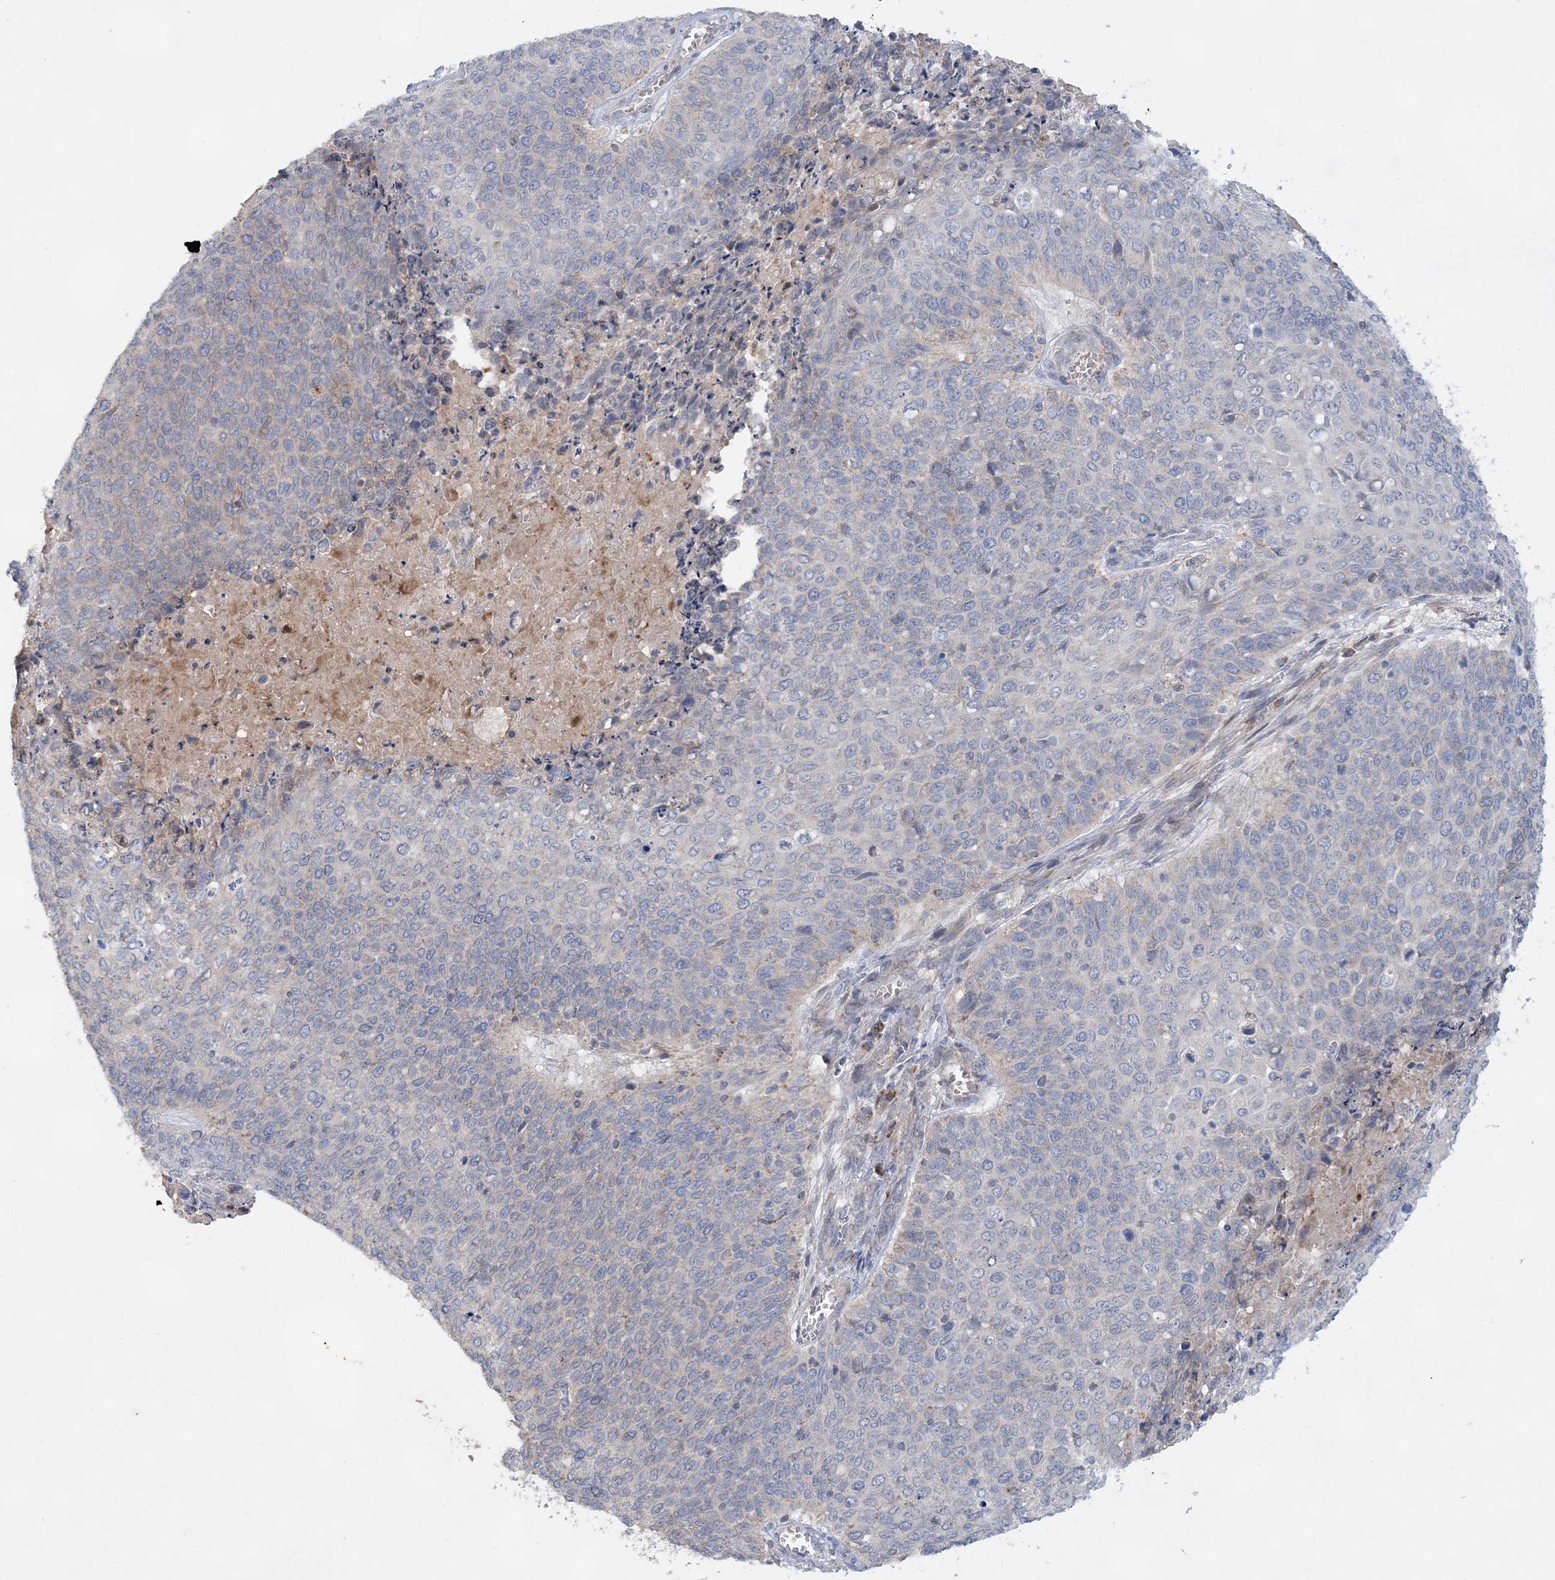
{"staining": {"intensity": "negative", "quantity": "none", "location": "none"}, "tissue": "cervical cancer", "cell_type": "Tumor cells", "image_type": "cancer", "snomed": [{"axis": "morphology", "description": "Squamous cell carcinoma, NOS"}, {"axis": "topography", "description": "Cervix"}], "caption": "High magnification brightfield microscopy of cervical cancer (squamous cell carcinoma) stained with DAB (brown) and counterstained with hematoxylin (blue): tumor cells show no significant positivity.", "gene": "TRAPPC13", "patient": {"sex": "female", "age": 39}}